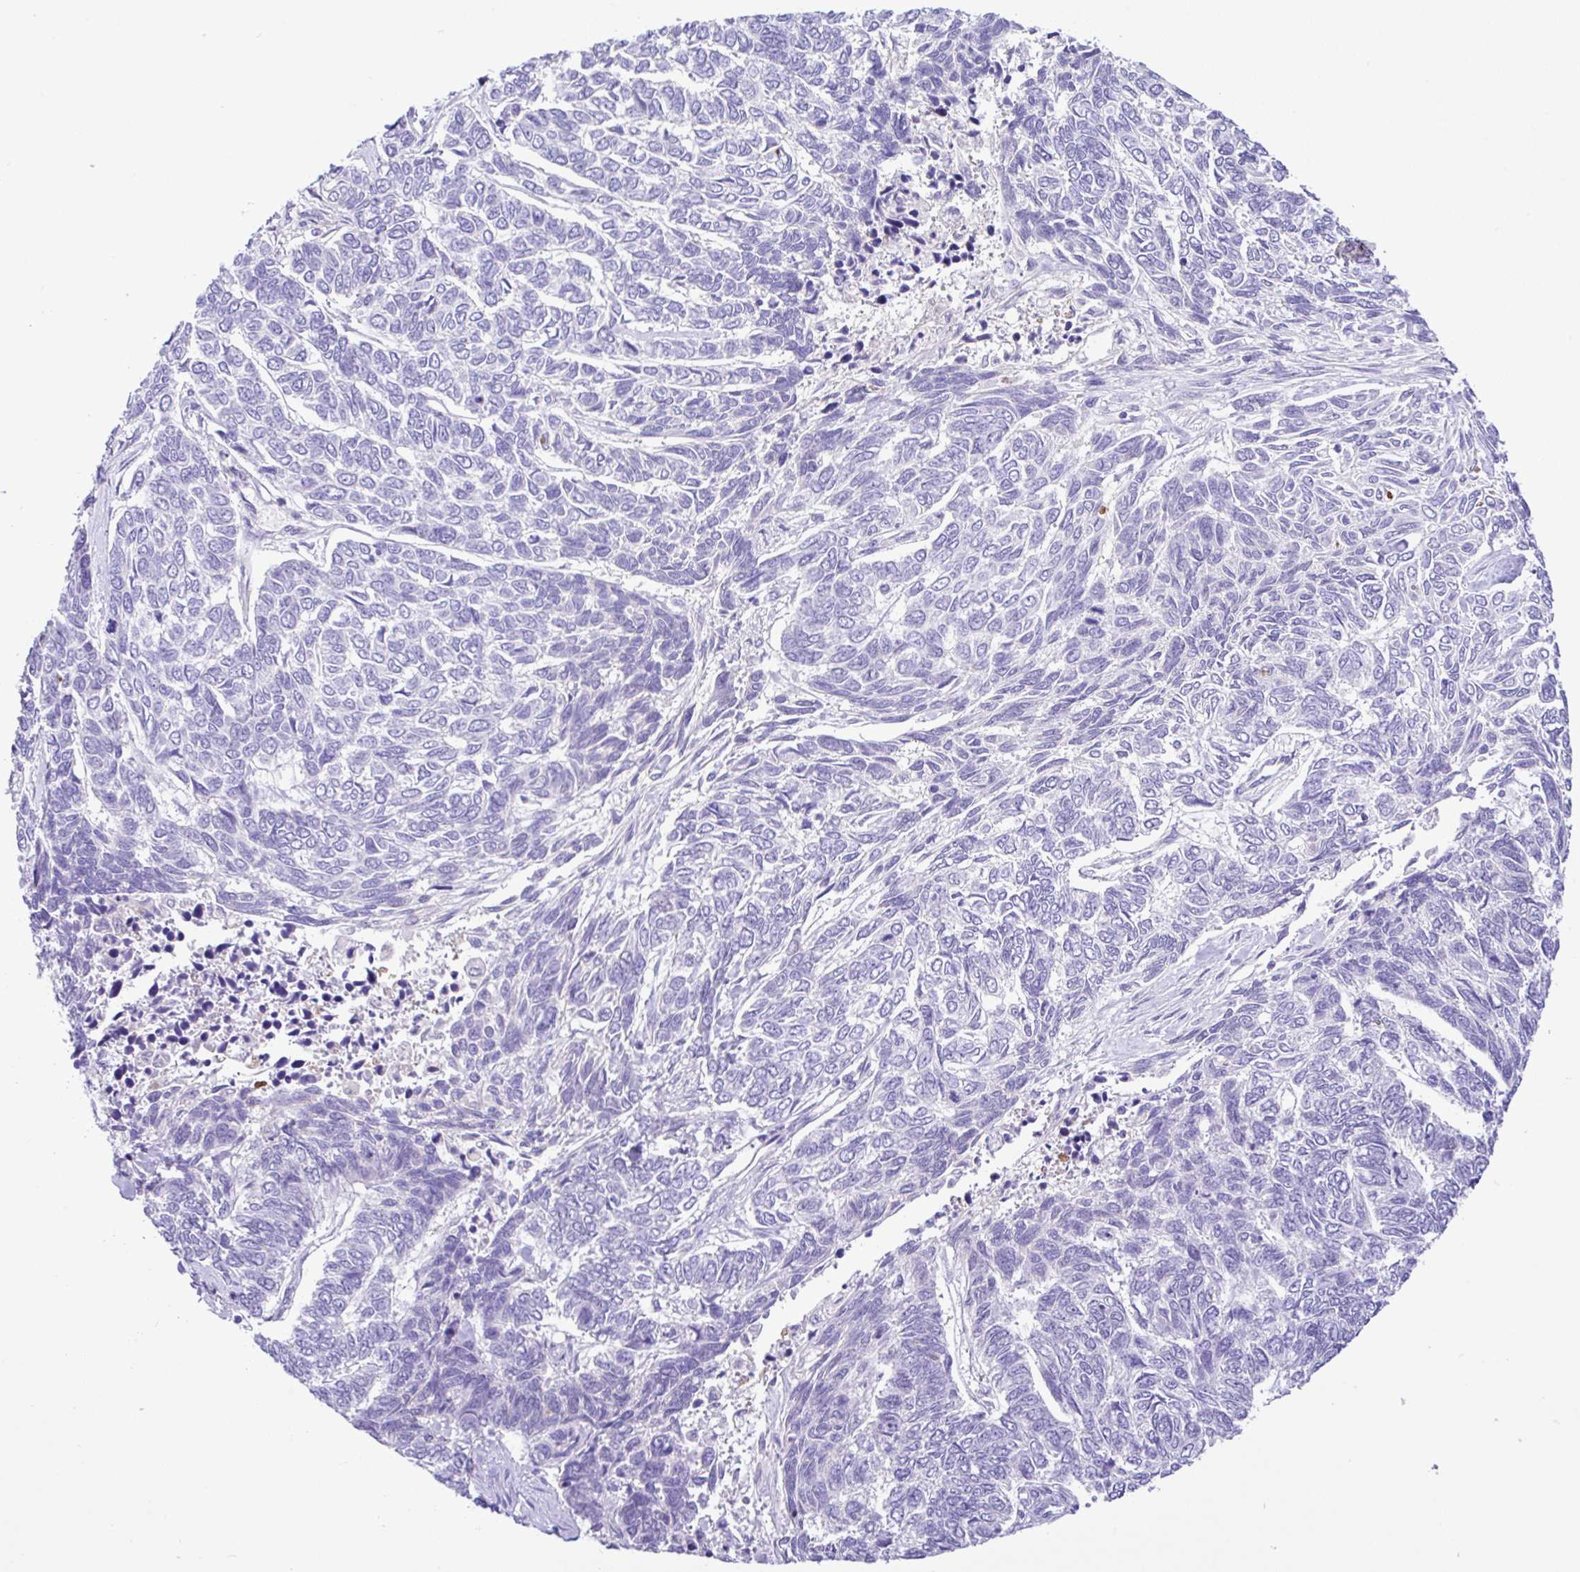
{"staining": {"intensity": "negative", "quantity": "none", "location": "none"}, "tissue": "skin cancer", "cell_type": "Tumor cells", "image_type": "cancer", "snomed": [{"axis": "morphology", "description": "Basal cell carcinoma"}, {"axis": "topography", "description": "Skin"}], "caption": "Tumor cells show no significant expression in skin basal cell carcinoma.", "gene": "ANO4", "patient": {"sex": "female", "age": 65}}